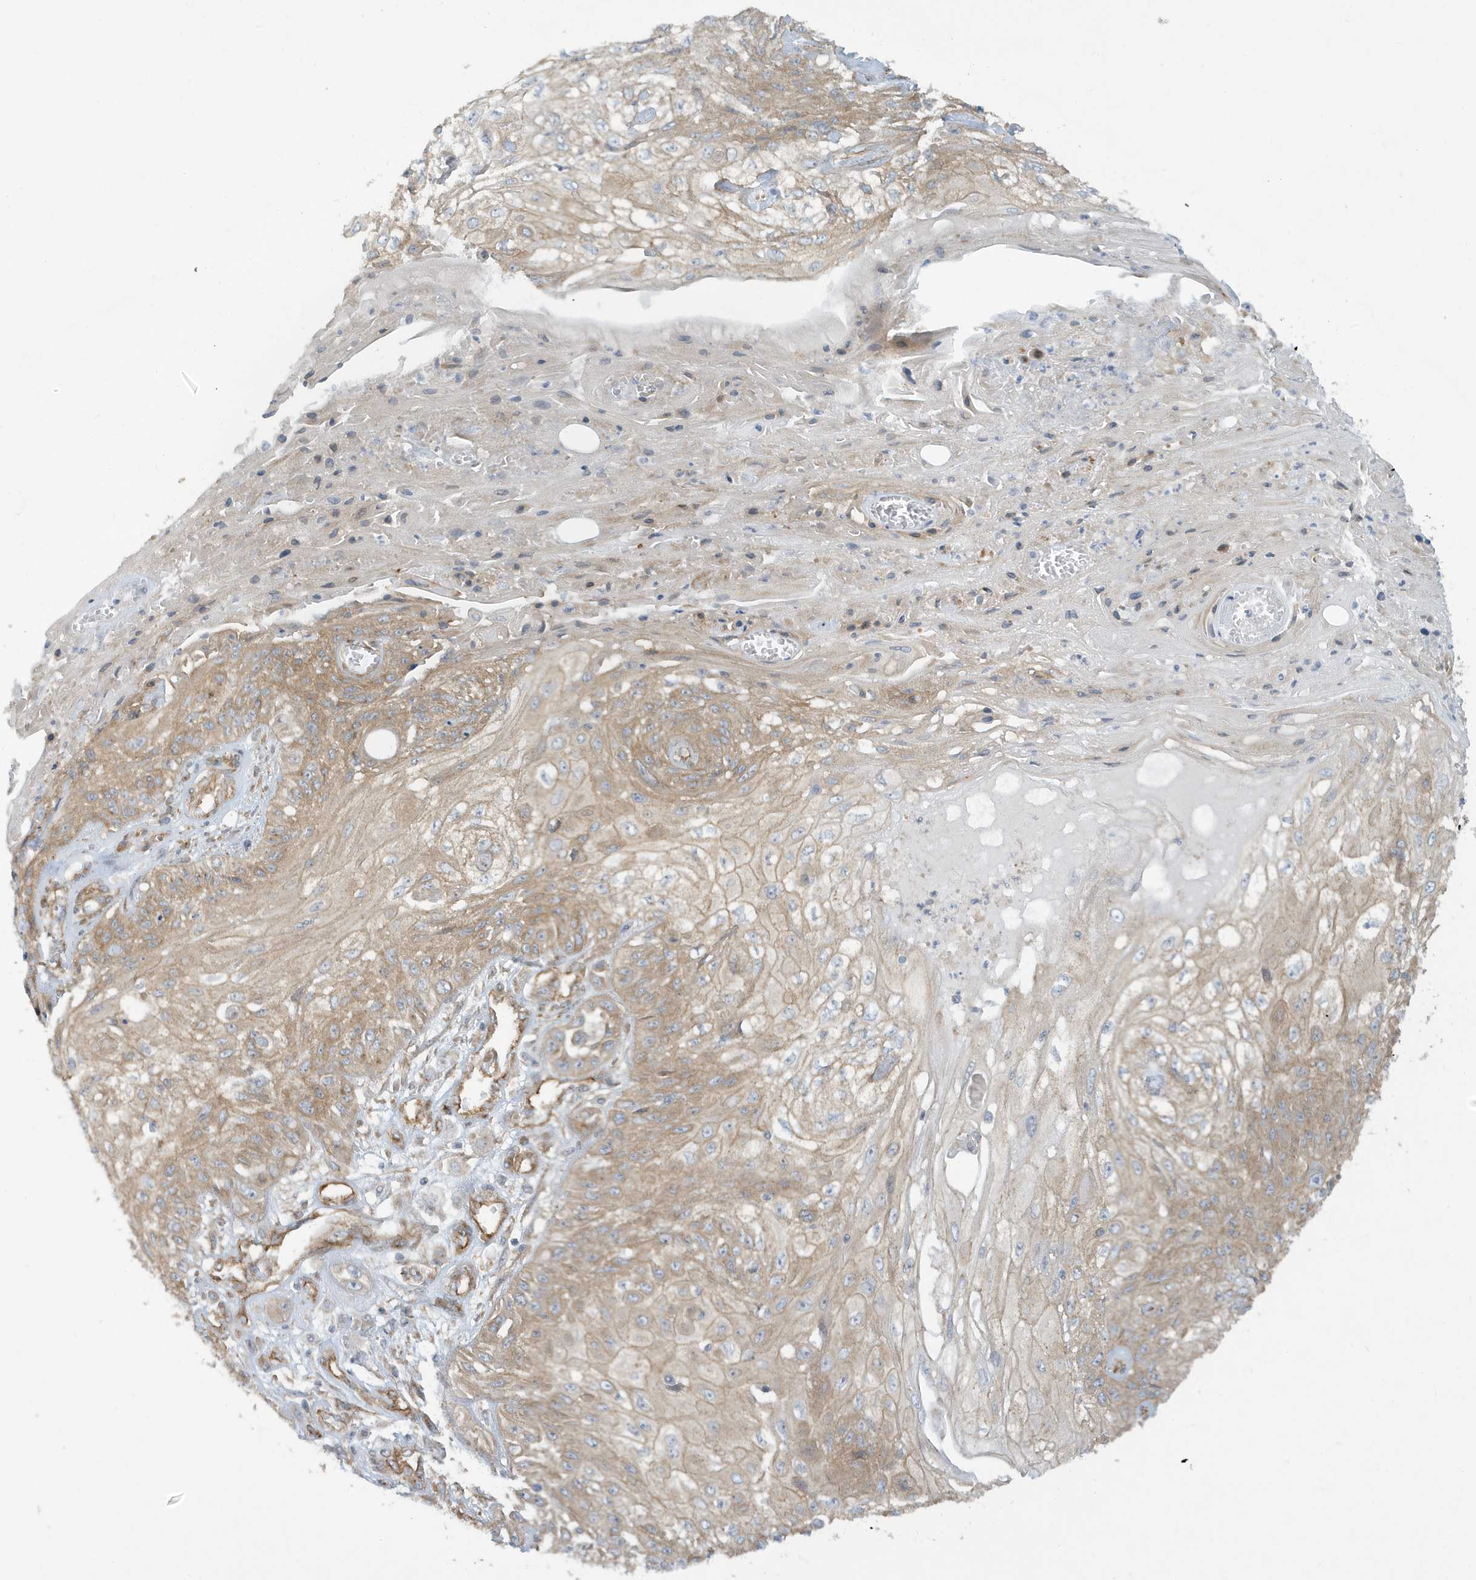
{"staining": {"intensity": "weak", "quantity": ">75%", "location": "cytoplasmic/membranous"}, "tissue": "skin cancer", "cell_type": "Tumor cells", "image_type": "cancer", "snomed": [{"axis": "morphology", "description": "Squamous cell carcinoma, NOS"}, {"axis": "morphology", "description": "Squamous cell carcinoma, metastatic, NOS"}, {"axis": "topography", "description": "Skin"}, {"axis": "topography", "description": "Lymph node"}], "caption": "DAB immunohistochemical staining of skin cancer (metastatic squamous cell carcinoma) shows weak cytoplasmic/membranous protein staining in about >75% of tumor cells. The protein of interest is shown in brown color, while the nuclei are stained blue.", "gene": "ATP23", "patient": {"sex": "male", "age": 75}}